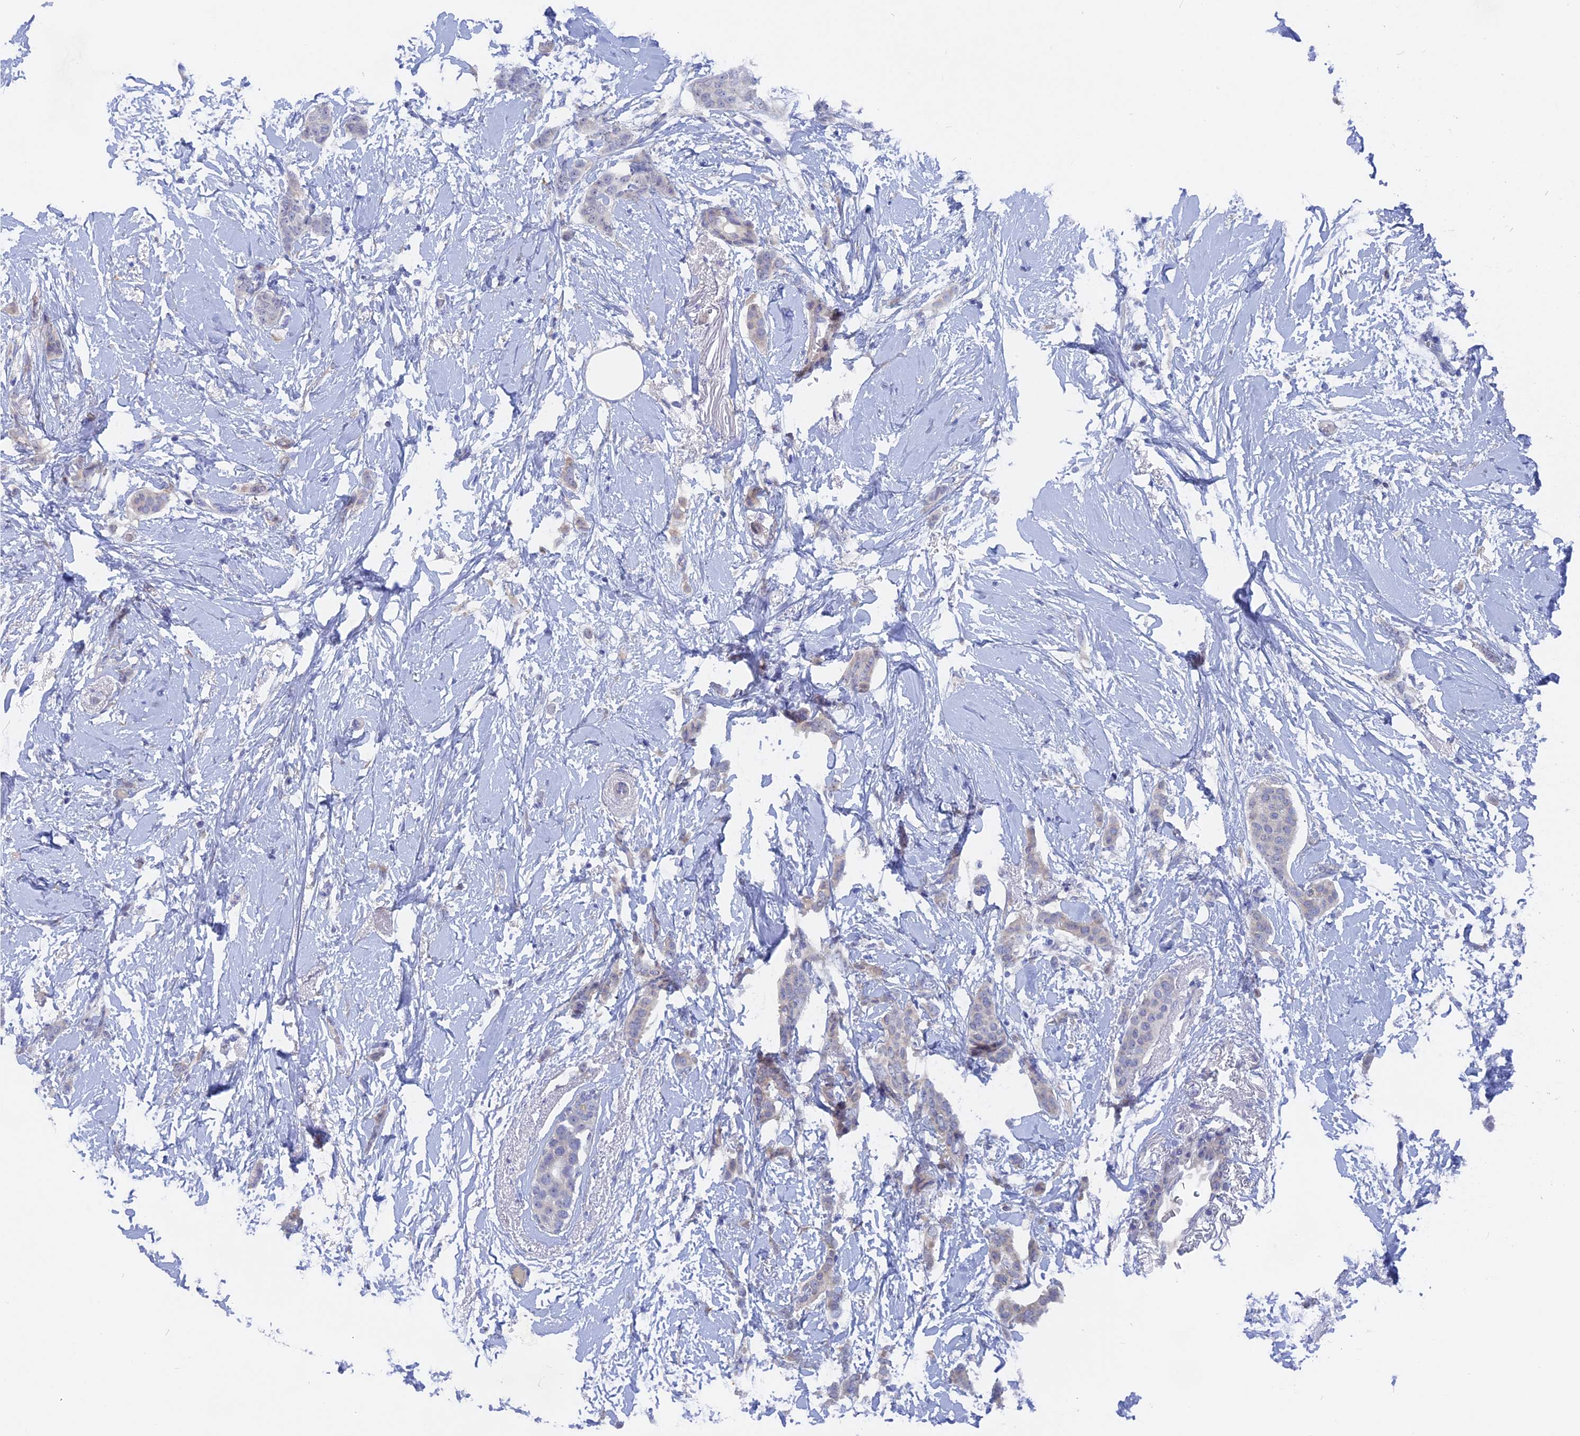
{"staining": {"intensity": "negative", "quantity": "none", "location": "none"}, "tissue": "breast cancer", "cell_type": "Tumor cells", "image_type": "cancer", "snomed": [{"axis": "morphology", "description": "Duct carcinoma"}, {"axis": "topography", "description": "Breast"}], "caption": "This is an immunohistochemistry micrograph of breast cancer (infiltrating ductal carcinoma). There is no staining in tumor cells.", "gene": "DACT3", "patient": {"sex": "female", "age": 72}}